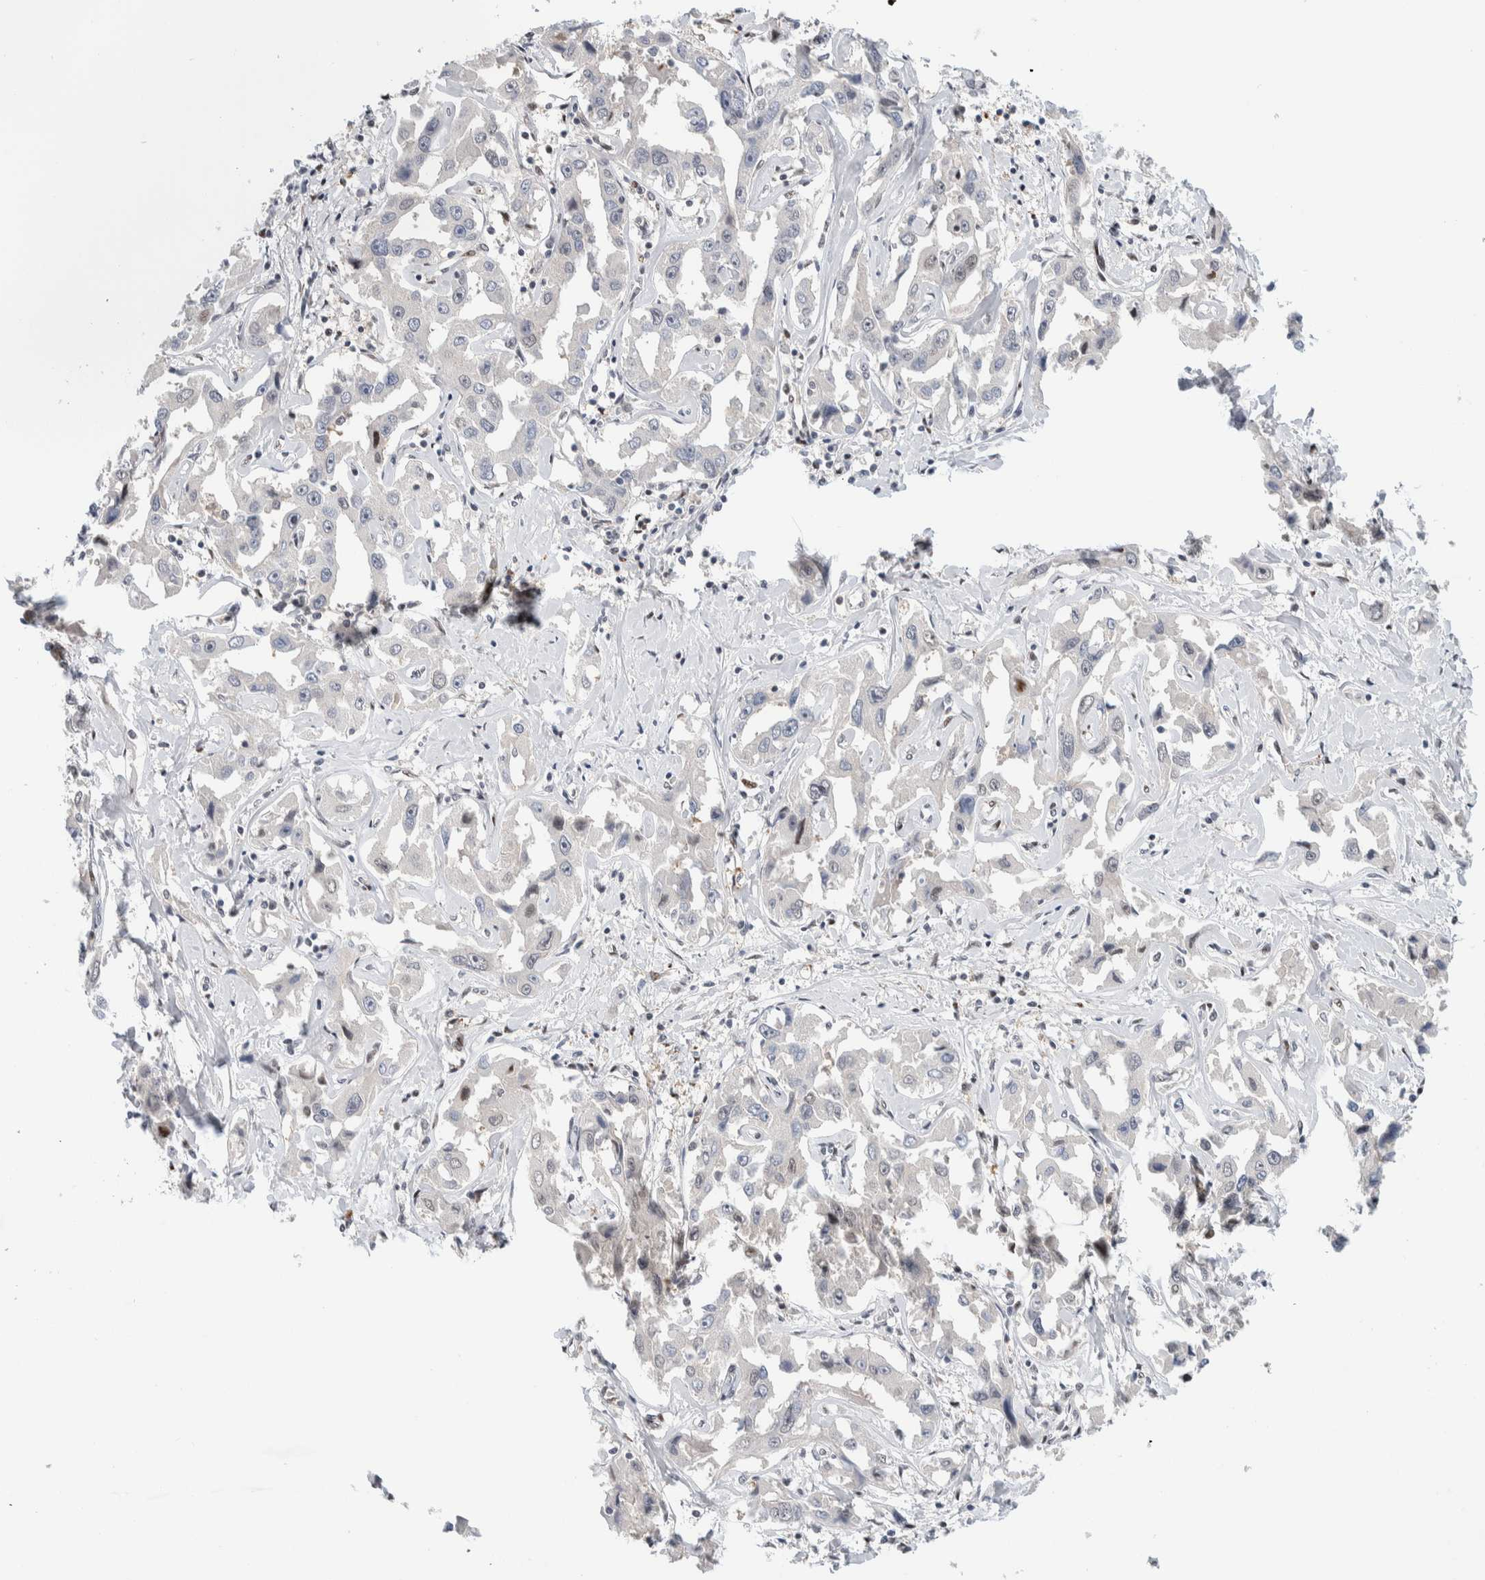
{"staining": {"intensity": "negative", "quantity": "none", "location": "none"}, "tissue": "liver cancer", "cell_type": "Tumor cells", "image_type": "cancer", "snomed": [{"axis": "morphology", "description": "Cholangiocarcinoma"}, {"axis": "topography", "description": "Liver"}], "caption": "The IHC image has no significant expression in tumor cells of liver cancer tissue.", "gene": "NCR3LG1", "patient": {"sex": "male", "age": 59}}